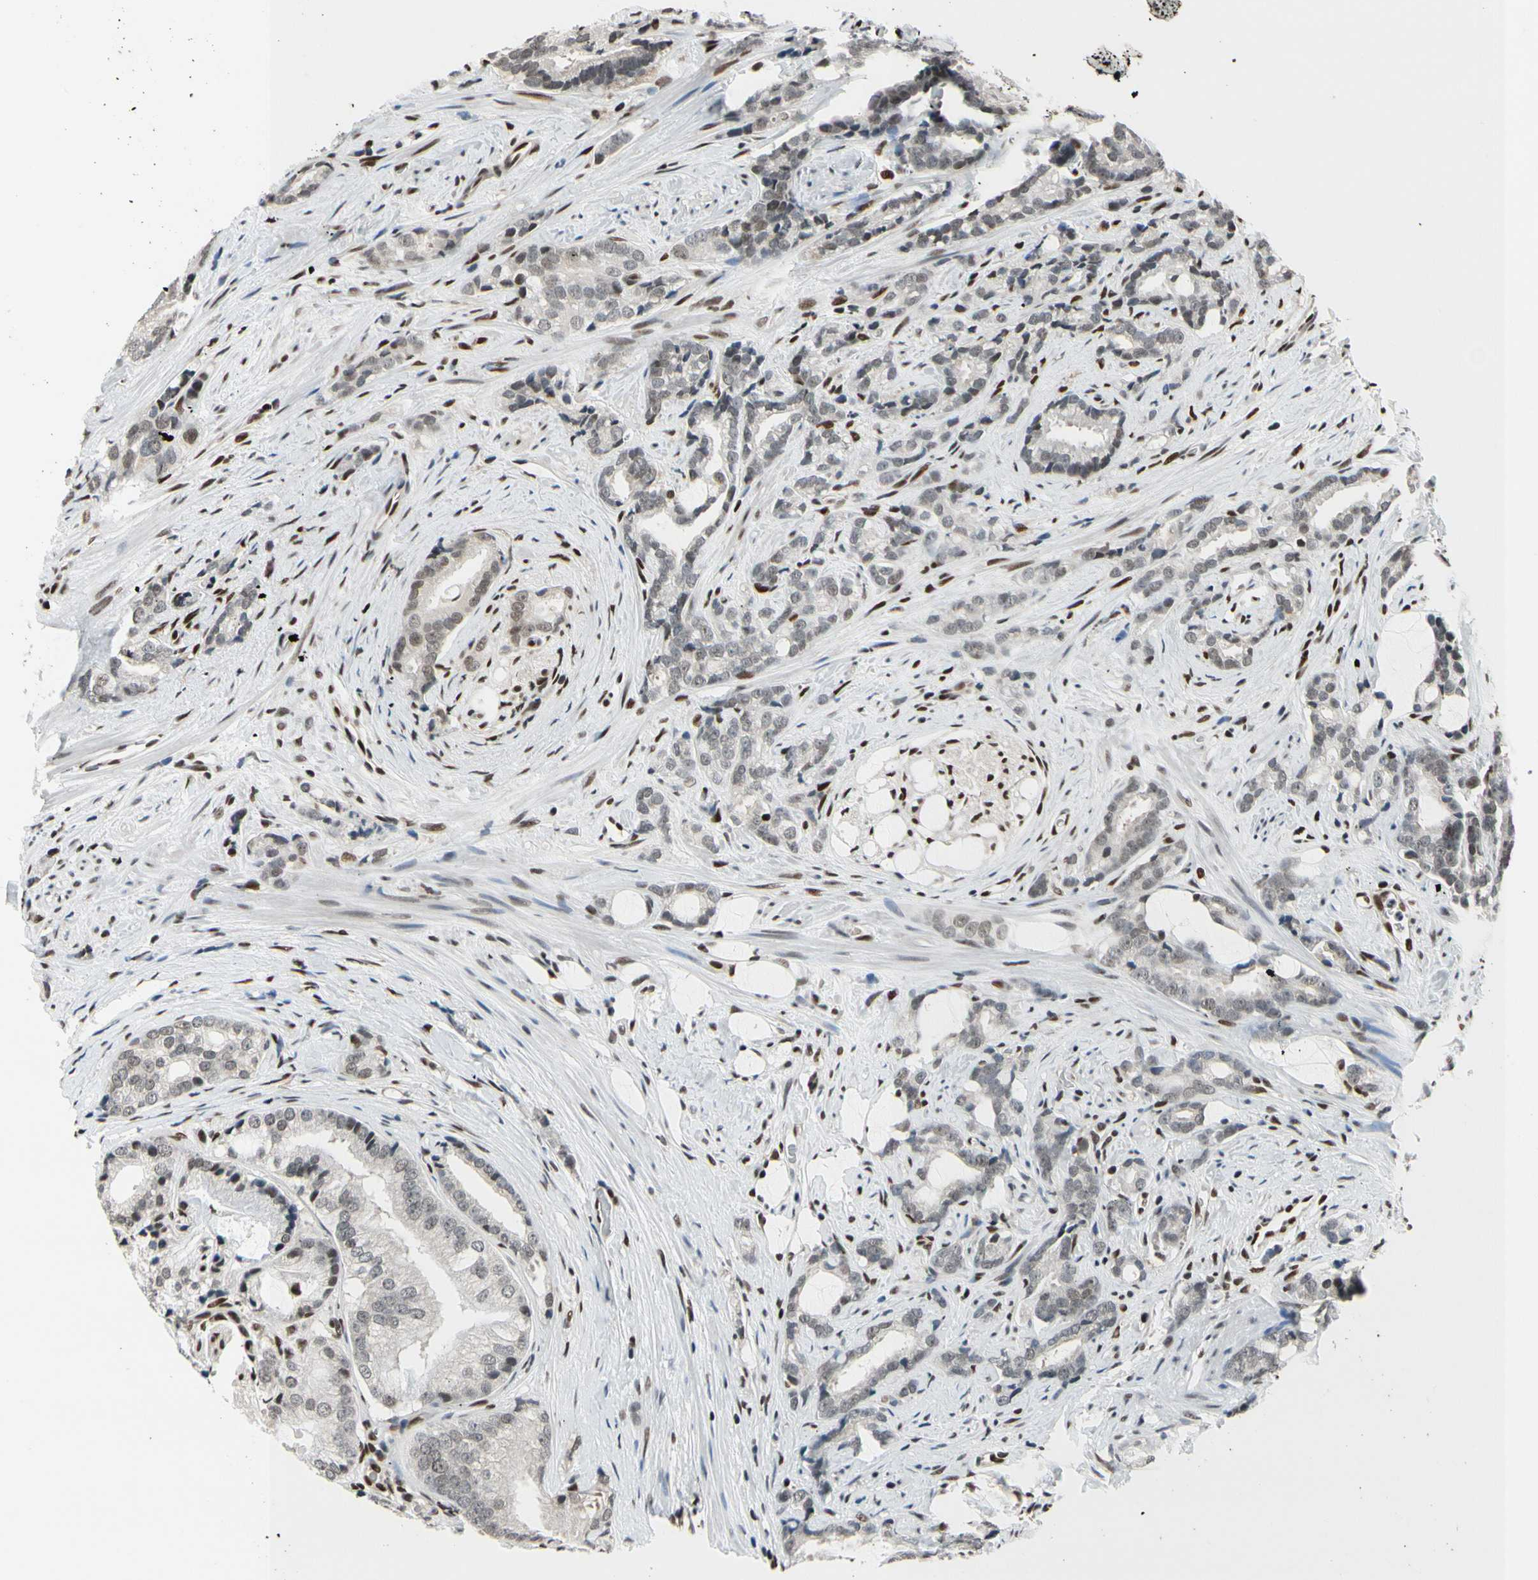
{"staining": {"intensity": "weak", "quantity": ">75%", "location": "nuclear"}, "tissue": "prostate cancer", "cell_type": "Tumor cells", "image_type": "cancer", "snomed": [{"axis": "morphology", "description": "Adenocarcinoma, Low grade"}, {"axis": "topography", "description": "Prostate"}], "caption": "The image displays staining of adenocarcinoma (low-grade) (prostate), revealing weak nuclear protein positivity (brown color) within tumor cells.", "gene": "RECQL", "patient": {"sex": "male", "age": 58}}